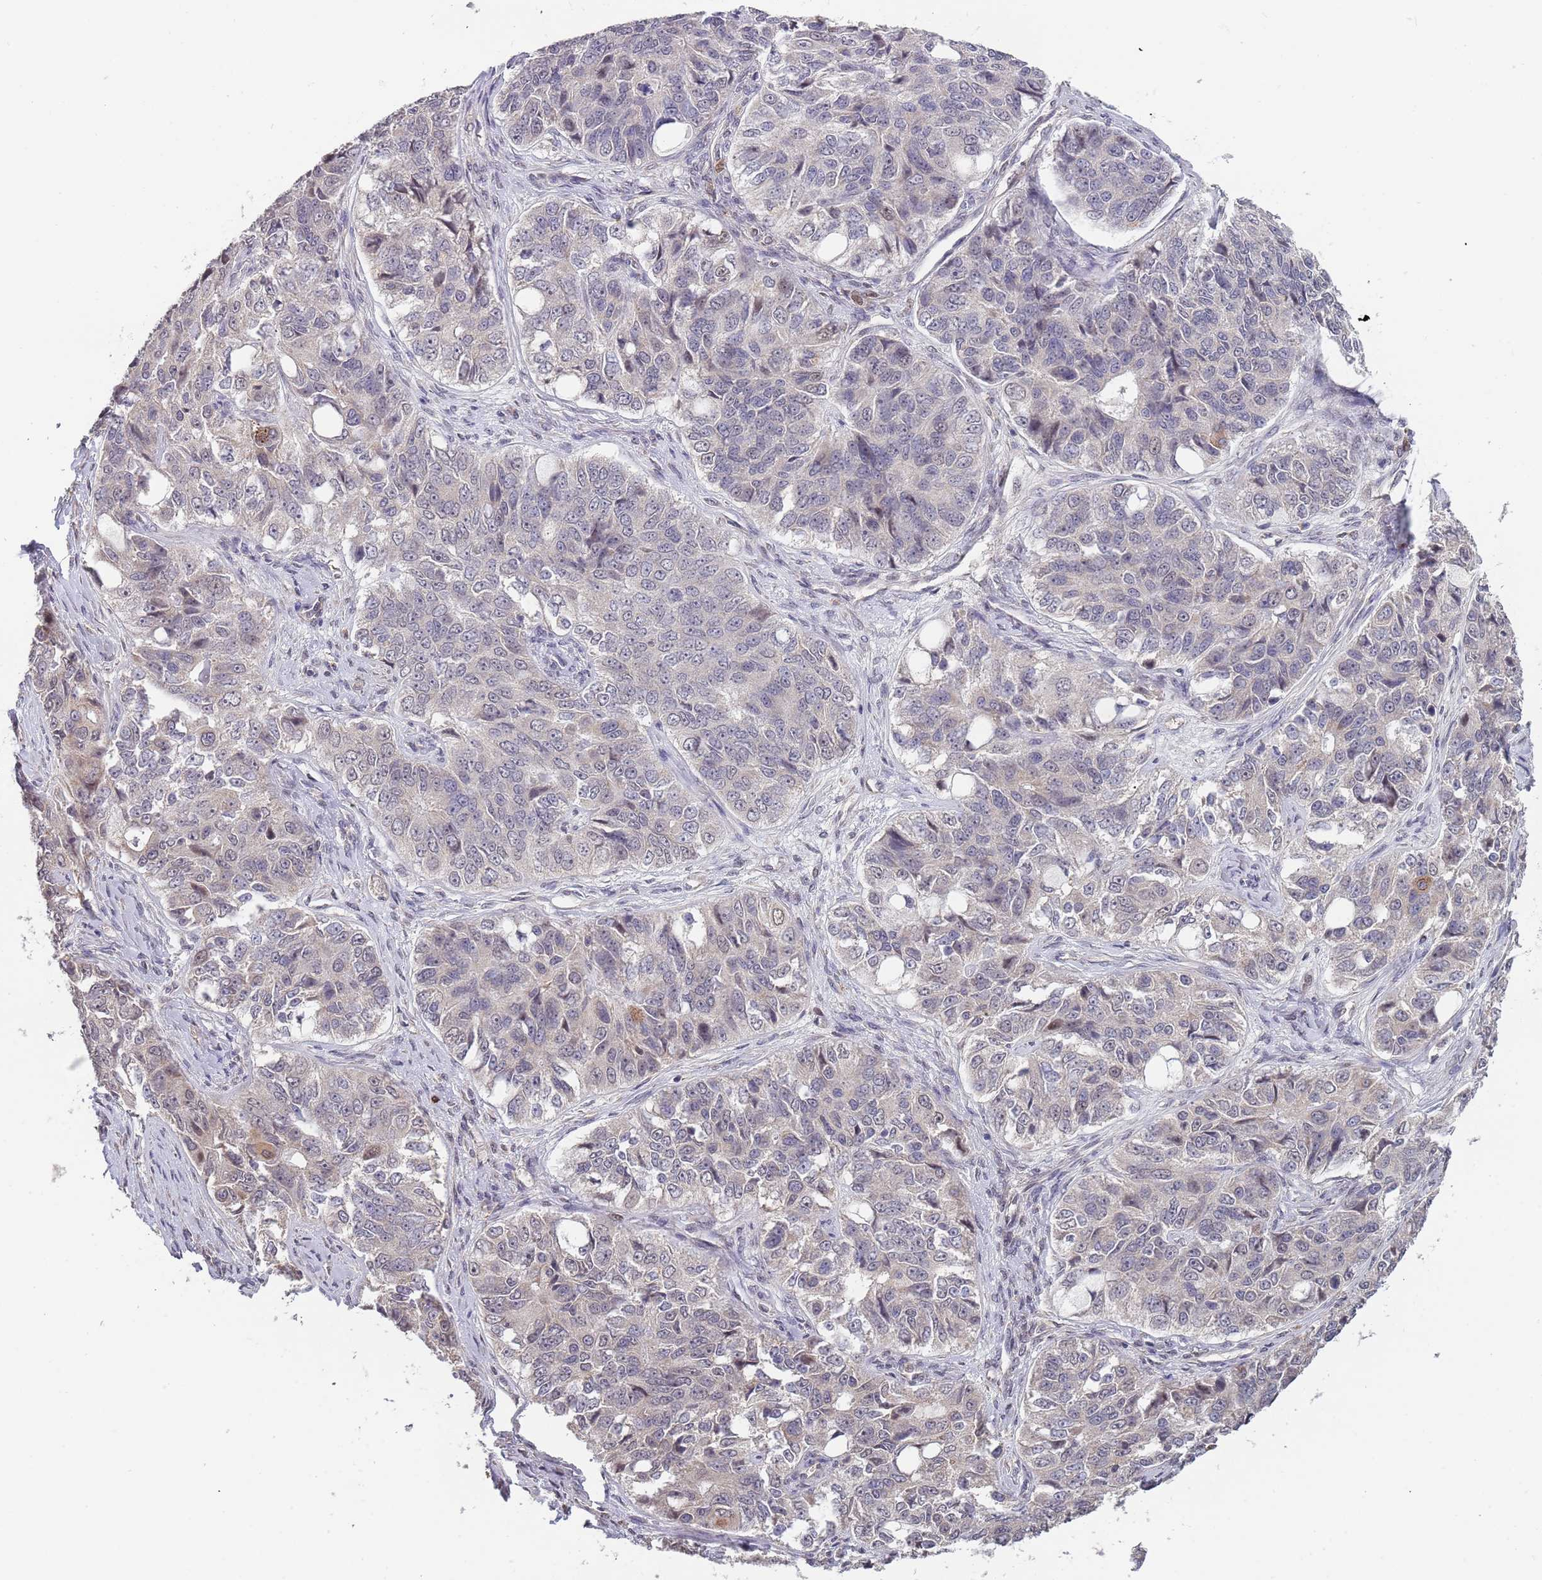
{"staining": {"intensity": "negative", "quantity": "none", "location": "none"}, "tissue": "ovarian cancer", "cell_type": "Tumor cells", "image_type": "cancer", "snomed": [{"axis": "morphology", "description": "Carcinoma, endometroid"}, {"axis": "topography", "description": "Ovary"}], "caption": "Ovarian endometroid carcinoma stained for a protein using IHC exhibits no expression tumor cells.", "gene": "TMEM64", "patient": {"sex": "female", "age": 51}}